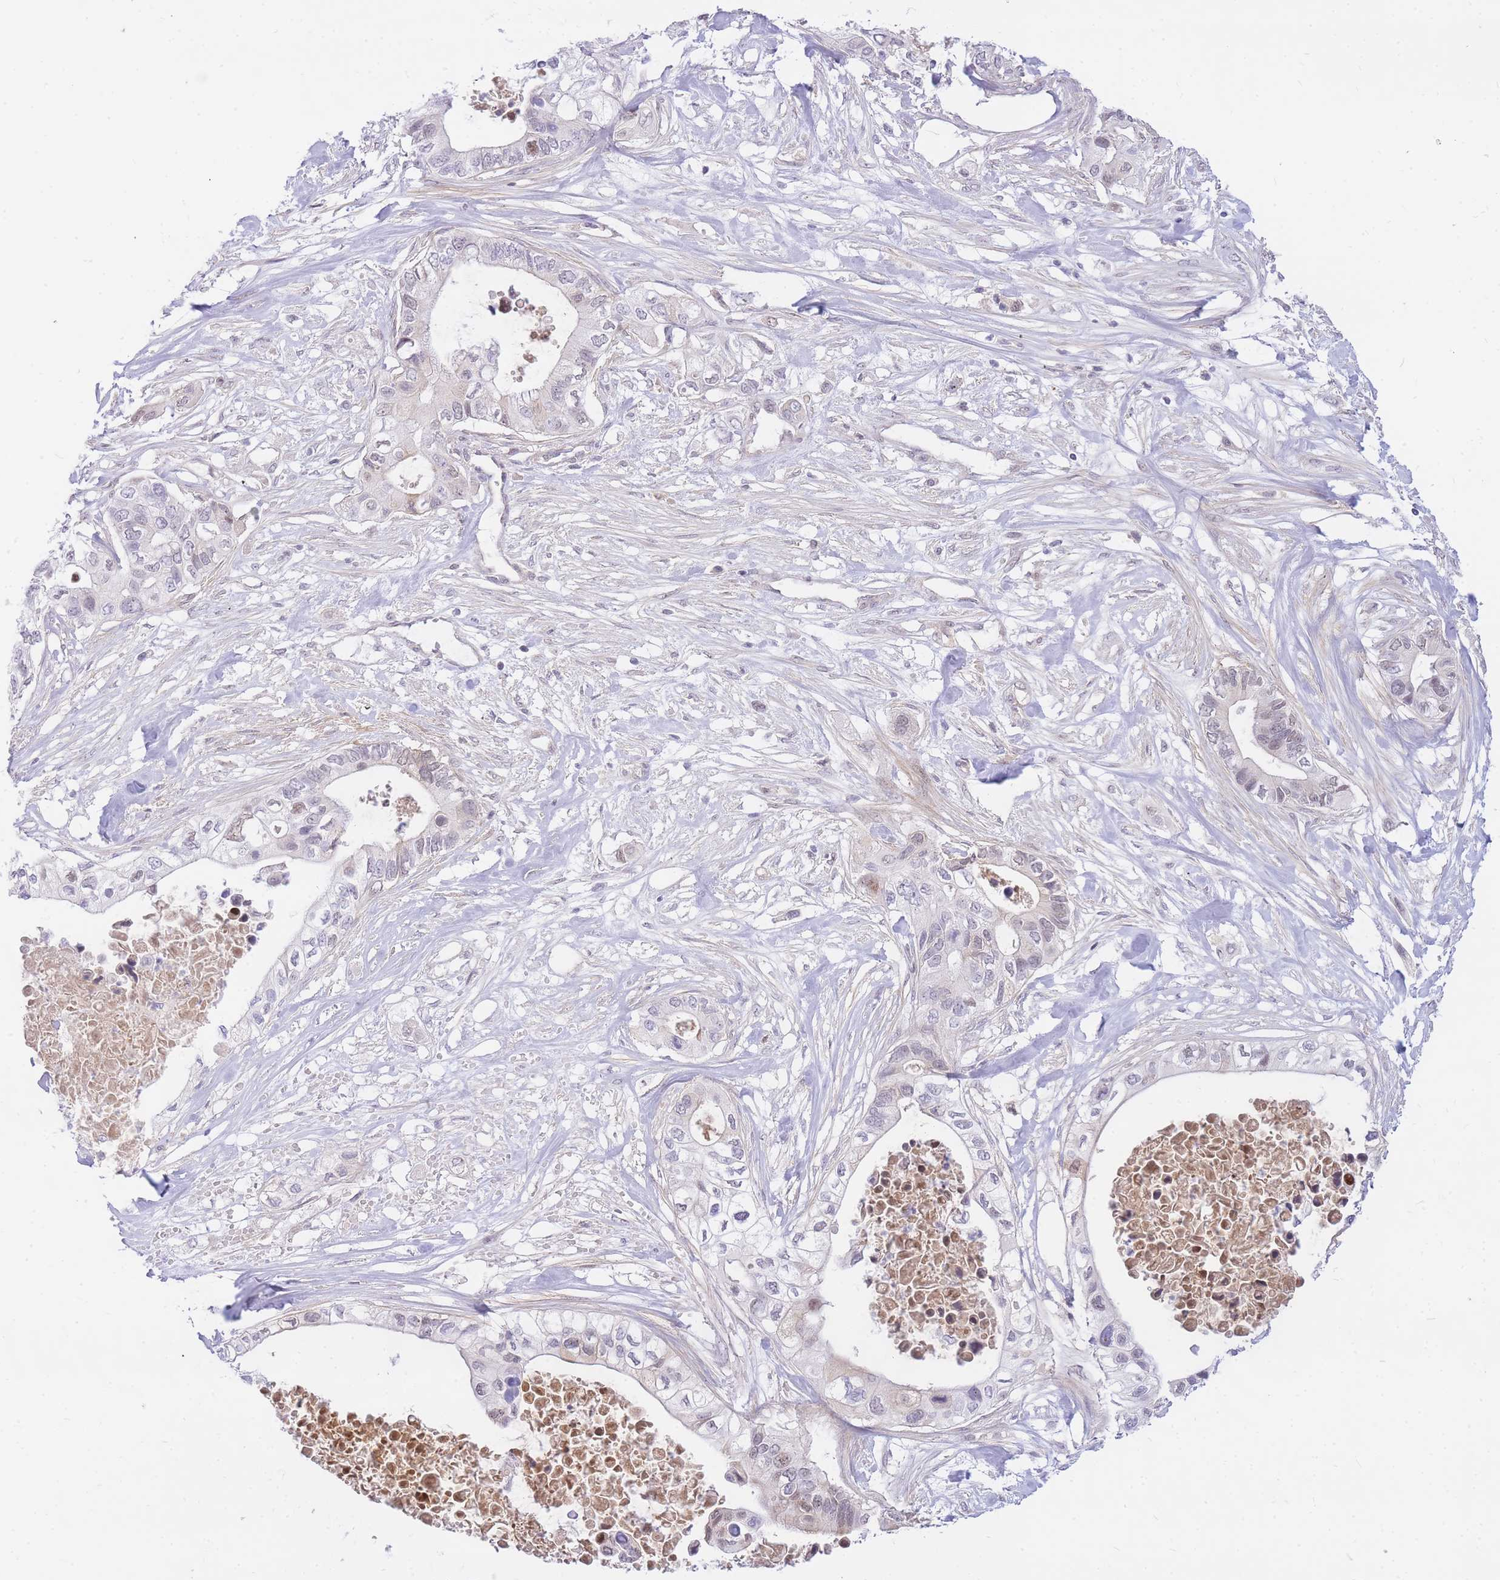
{"staining": {"intensity": "negative", "quantity": "none", "location": "none"}, "tissue": "pancreatic cancer", "cell_type": "Tumor cells", "image_type": "cancer", "snomed": [{"axis": "morphology", "description": "Adenocarcinoma, NOS"}, {"axis": "topography", "description": "Pancreas"}], "caption": "This is a photomicrograph of IHC staining of pancreatic adenocarcinoma, which shows no expression in tumor cells.", "gene": "TLE2", "patient": {"sex": "female", "age": 63}}